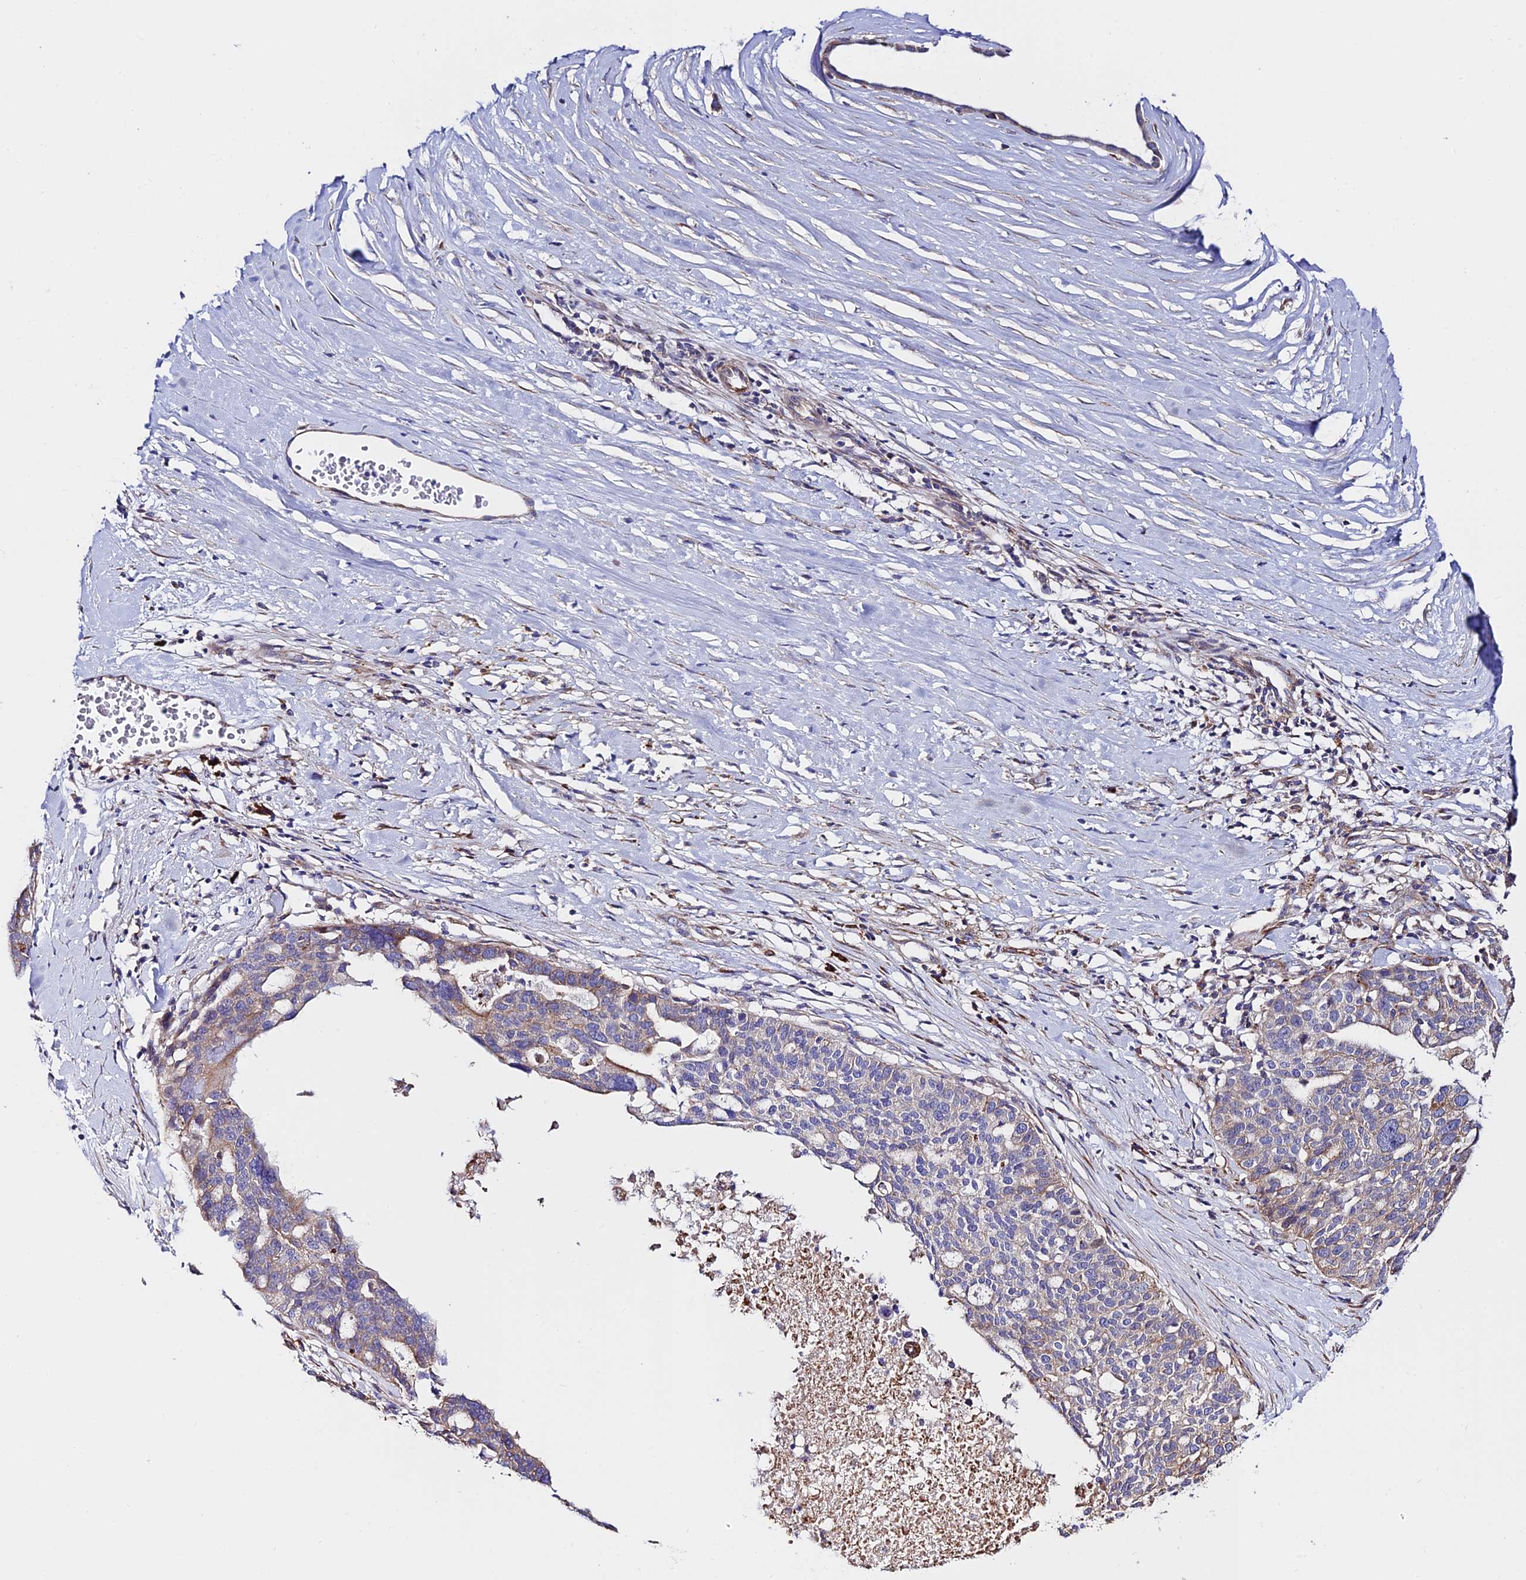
{"staining": {"intensity": "weak", "quantity": "25%-75%", "location": "cytoplasmic/membranous"}, "tissue": "ovarian cancer", "cell_type": "Tumor cells", "image_type": "cancer", "snomed": [{"axis": "morphology", "description": "Cystadenocarcinoma, serous, NOS"}, {"axis": "topography", "description": "Ovary"}], "caption": "A high-resolution histopathology image shows IHC staining of serous cystadenocarcinoma (ovarian), which displays weak cytoplasmic/membranous staining in approximately 25%-75% of tumor cells.", "gene": "VPS13C", "patient": {"sex": "female", "age": 59}}